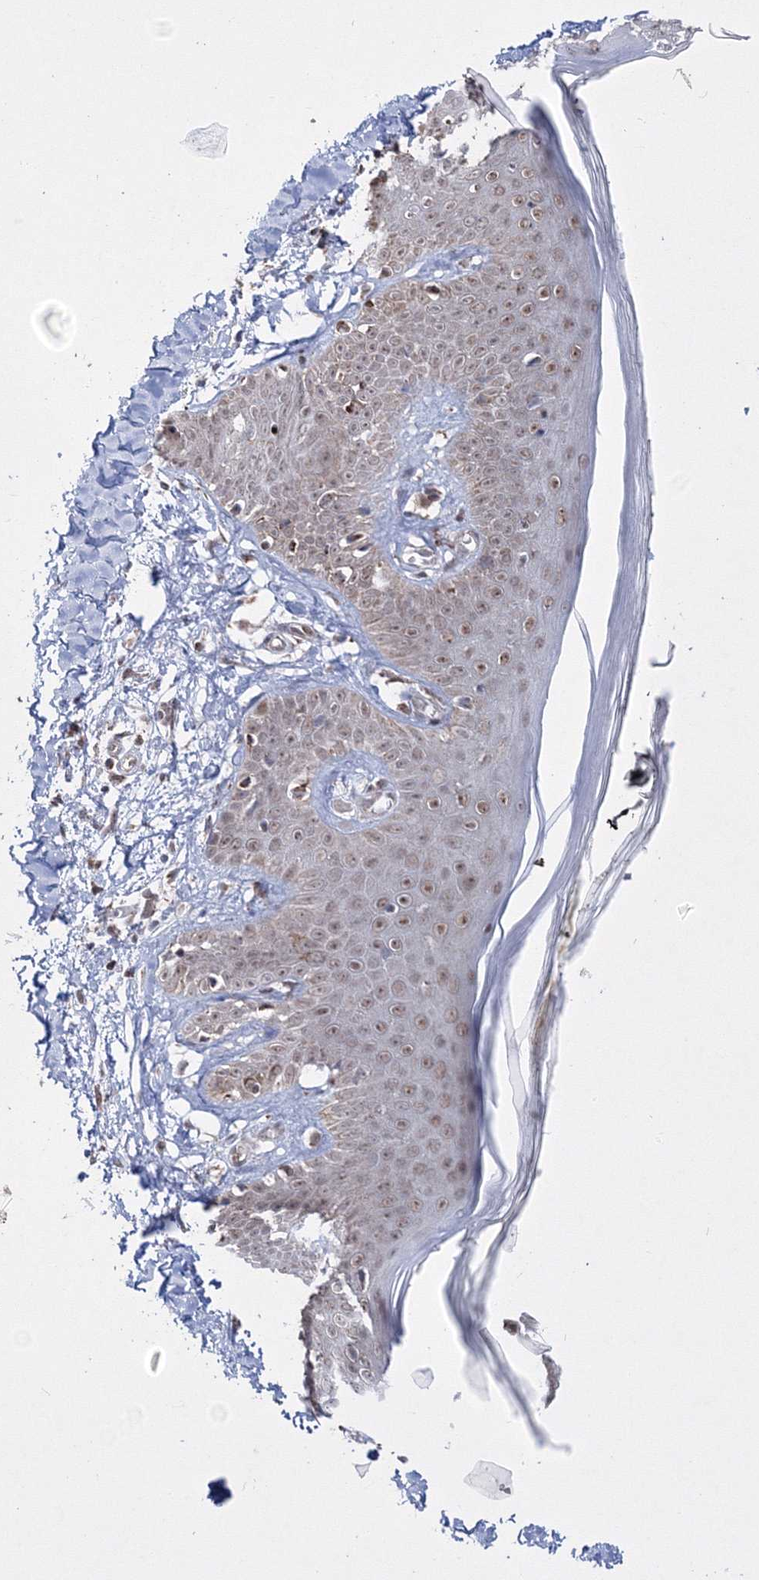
{"staining": {"intensity": "weak", "quantity": ">75%", "location": "nuclear"}, "tissue": "skin", "cell_type": "Fibroblasts", "image_type": "normal", "snomed": [{"axis": "morphology", "description": "Normal tissue, NOS"}, {"axis": "topography", "description": "Skin"}], "caption": "The histopathology image exhibits a brown stain indicating the presence of a protein in the nuclear of fibroblasts in skin. Nuclei are stained in blue.", "gene": "GRSF1", "patient": {"sex": "female", "age": 64}}